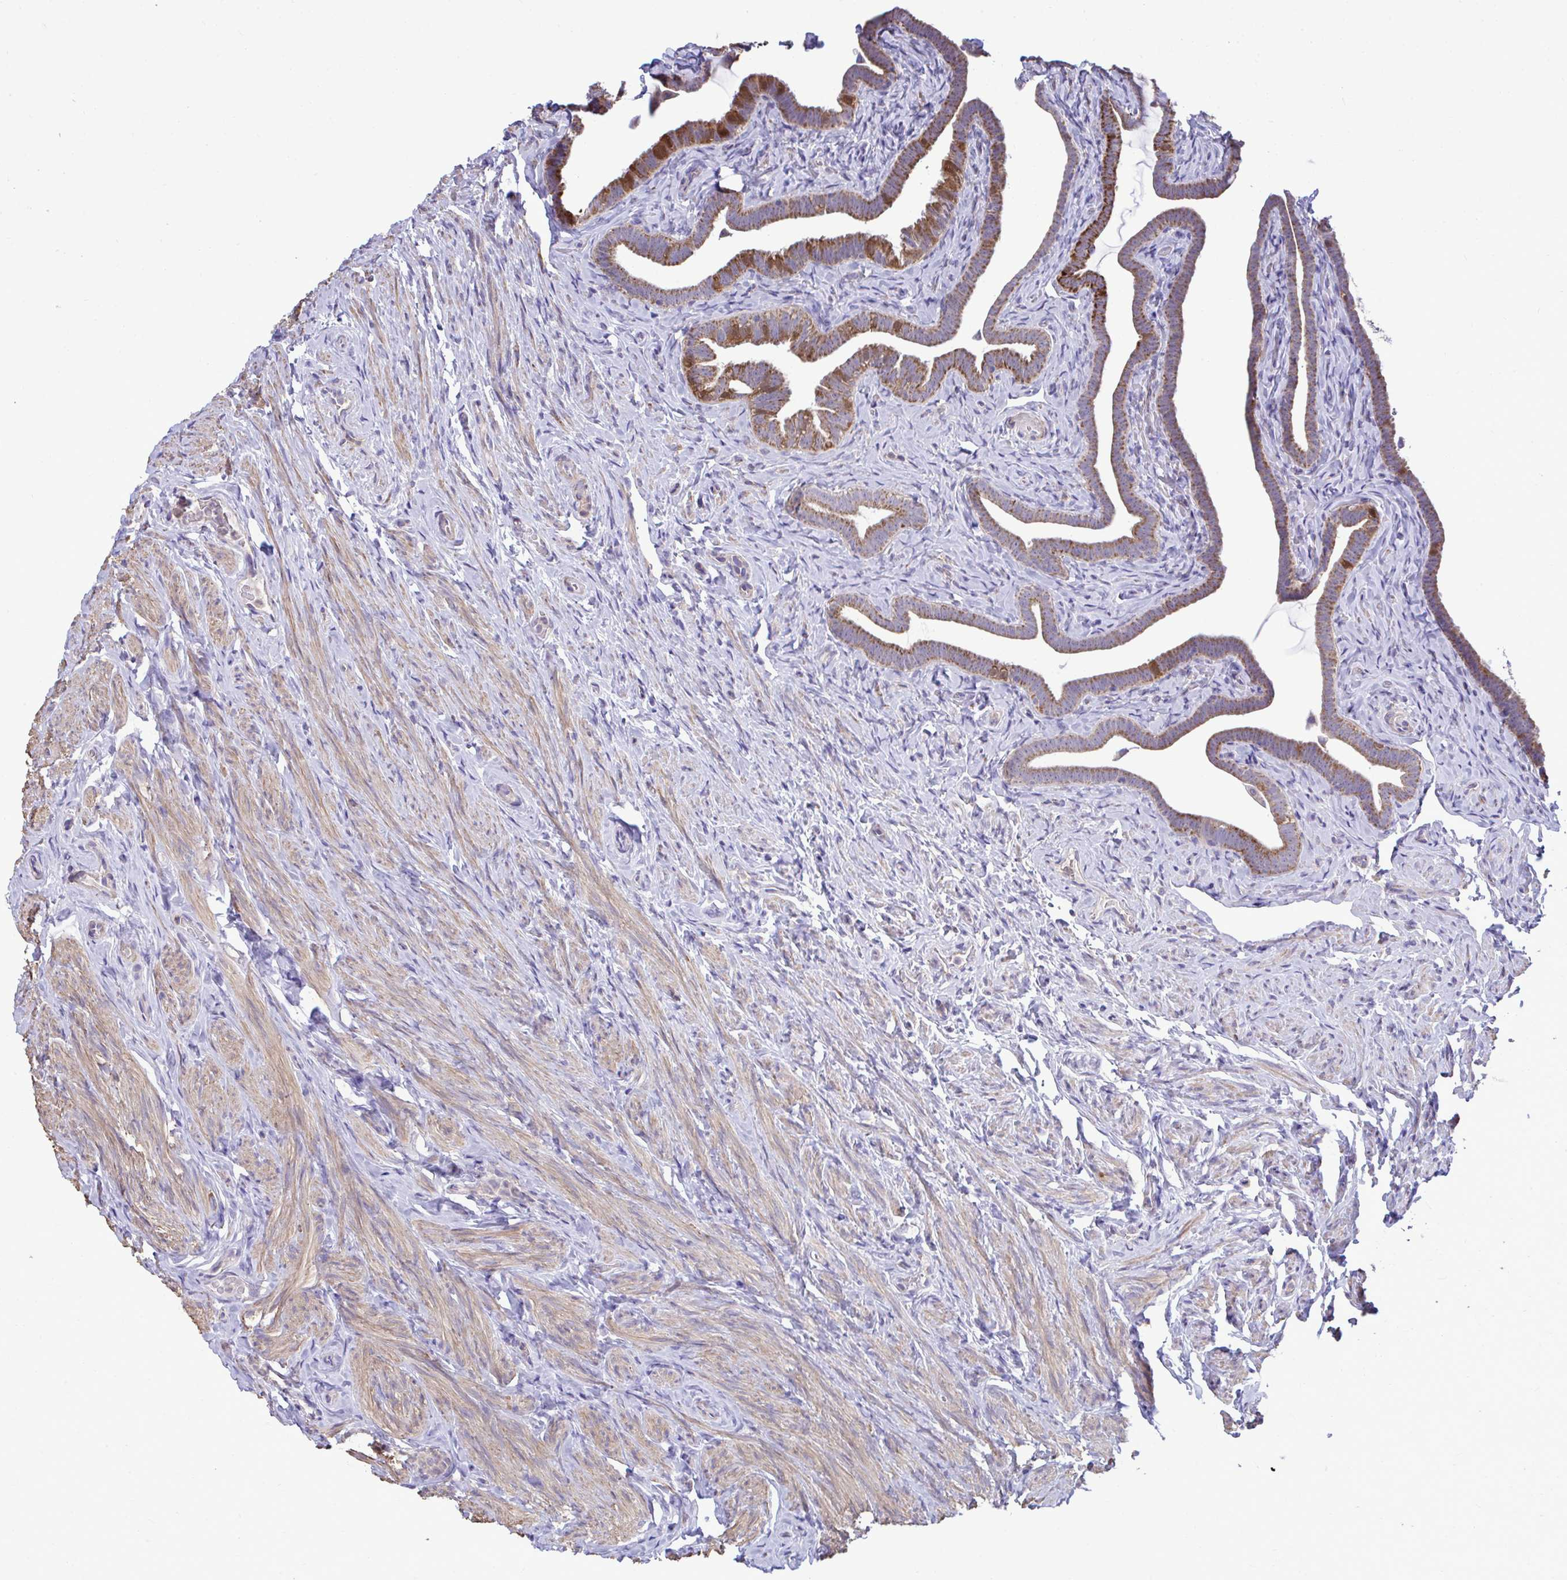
{"staining": {"intensity": "moderate", "quantity": "25%-75%", "location": "cytoplasmic/membranous"}, "tissue": "fallopian tube", "cell_type": "Glandular cells", "image_type": "normal", "snomed": [{"axis": "morphology", "description": "Normal tissue, NOS"}, {"axis": "topography", "description": "Fallopian tube"}], "caption": "Immunohistochemistry (IHC) histopathology image of unremarkable fallopian tube: fallopian tube stained using IHC exhibits medium levels of moderate protein expression localized specifically in the cytoplasmic/membranous of glandular cells, appearing as a cytoplasmic/membranous brown color.", "gene": "ENSG00000269547", "patient": {"sex": "female", "age": 69}}